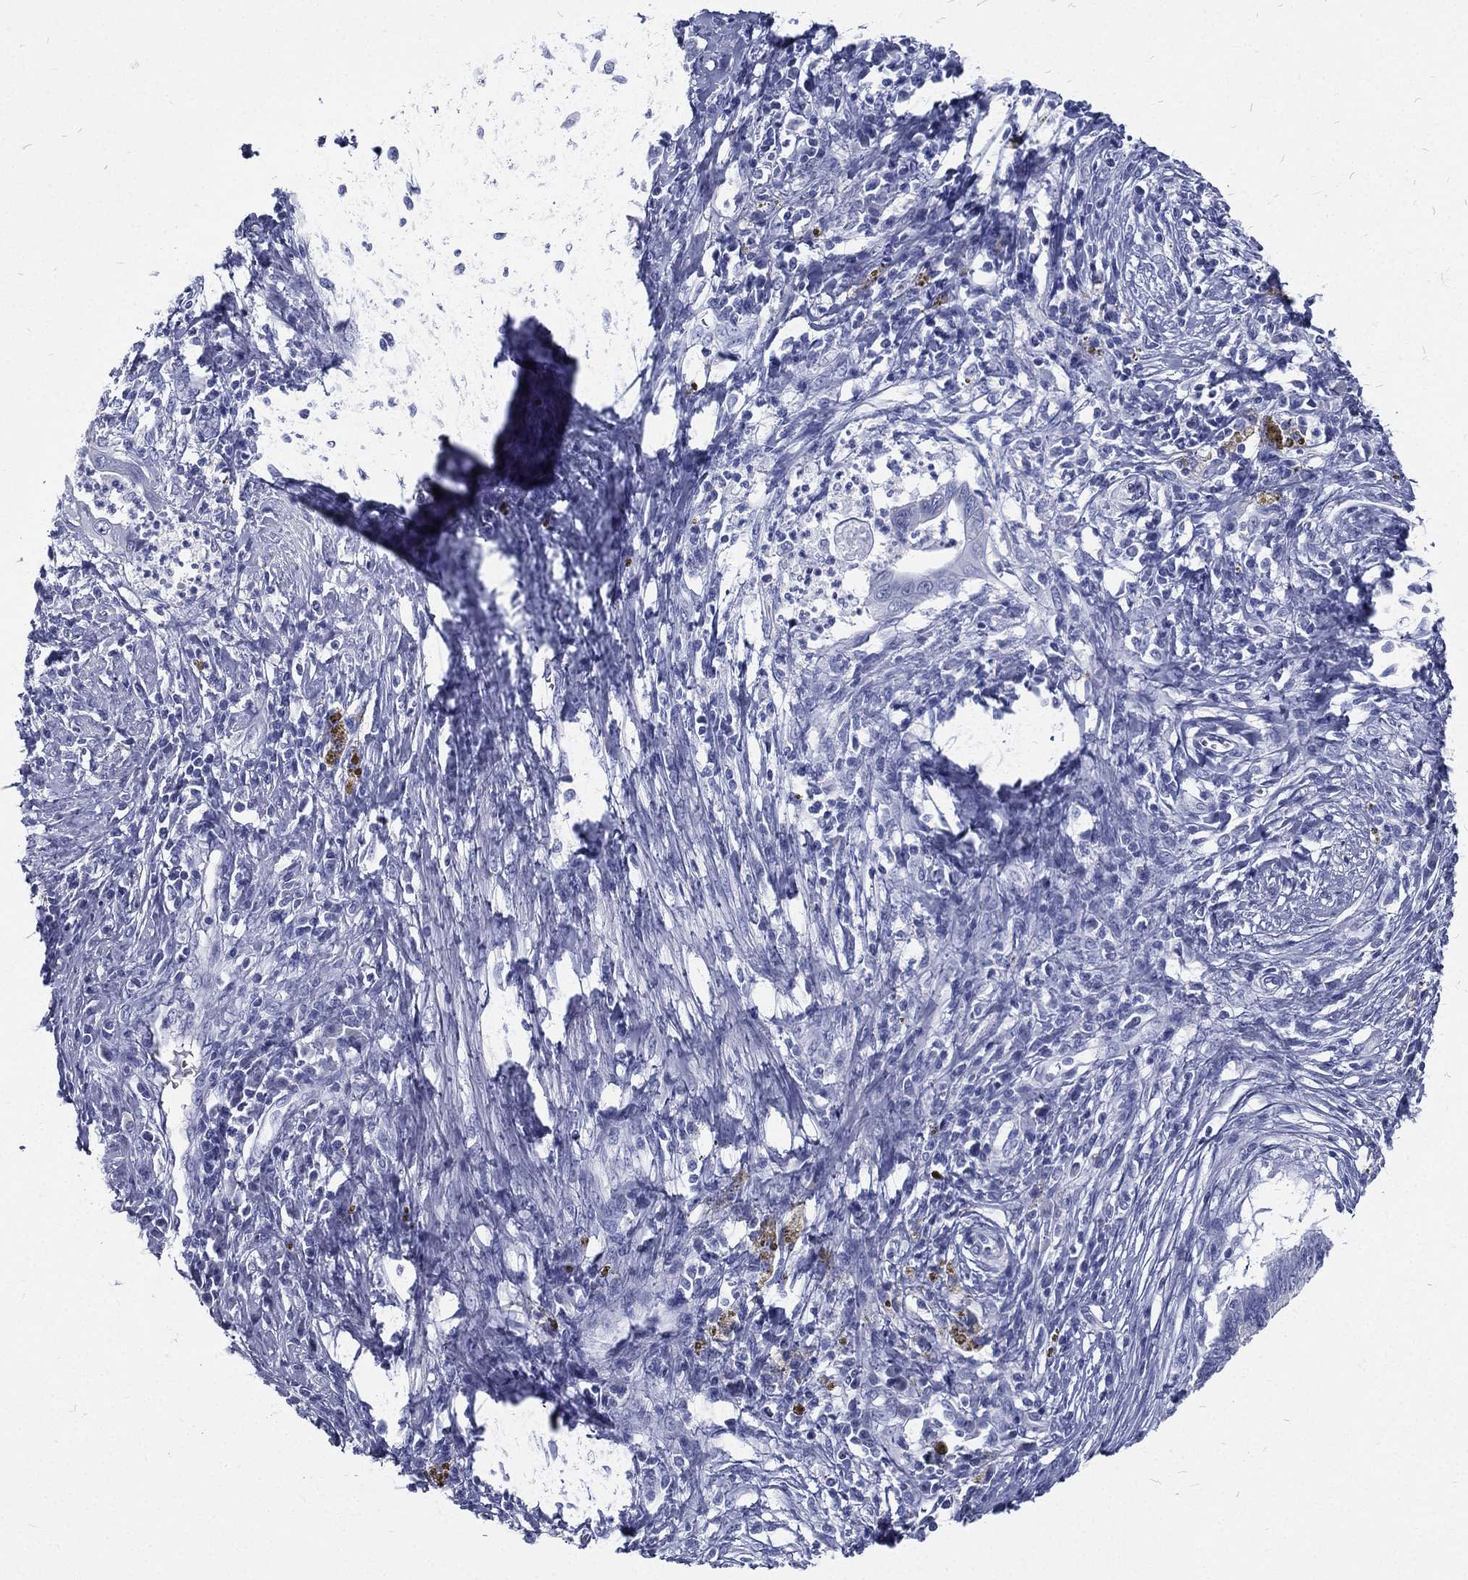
{"staining": {"intensity": "negative", "quantity": "none", "location": "none"}, "tissue": "cervical cancer", "cell_type": "Tumor cells", "image_type": "cancer", "snomed": [{"axis": "morphology", "description": "Adenocarcinoma, NOS"}, {"axis": "topography", "description": "Cervix"}], "caption": "A high-resolution image shows immunohistochemistry (IHC) staining of cervical cancer, which exhibits no significant positivity in tumor cells.", "gene": "RSPH4A", "patient": {"sex": "female", "age": 42}}